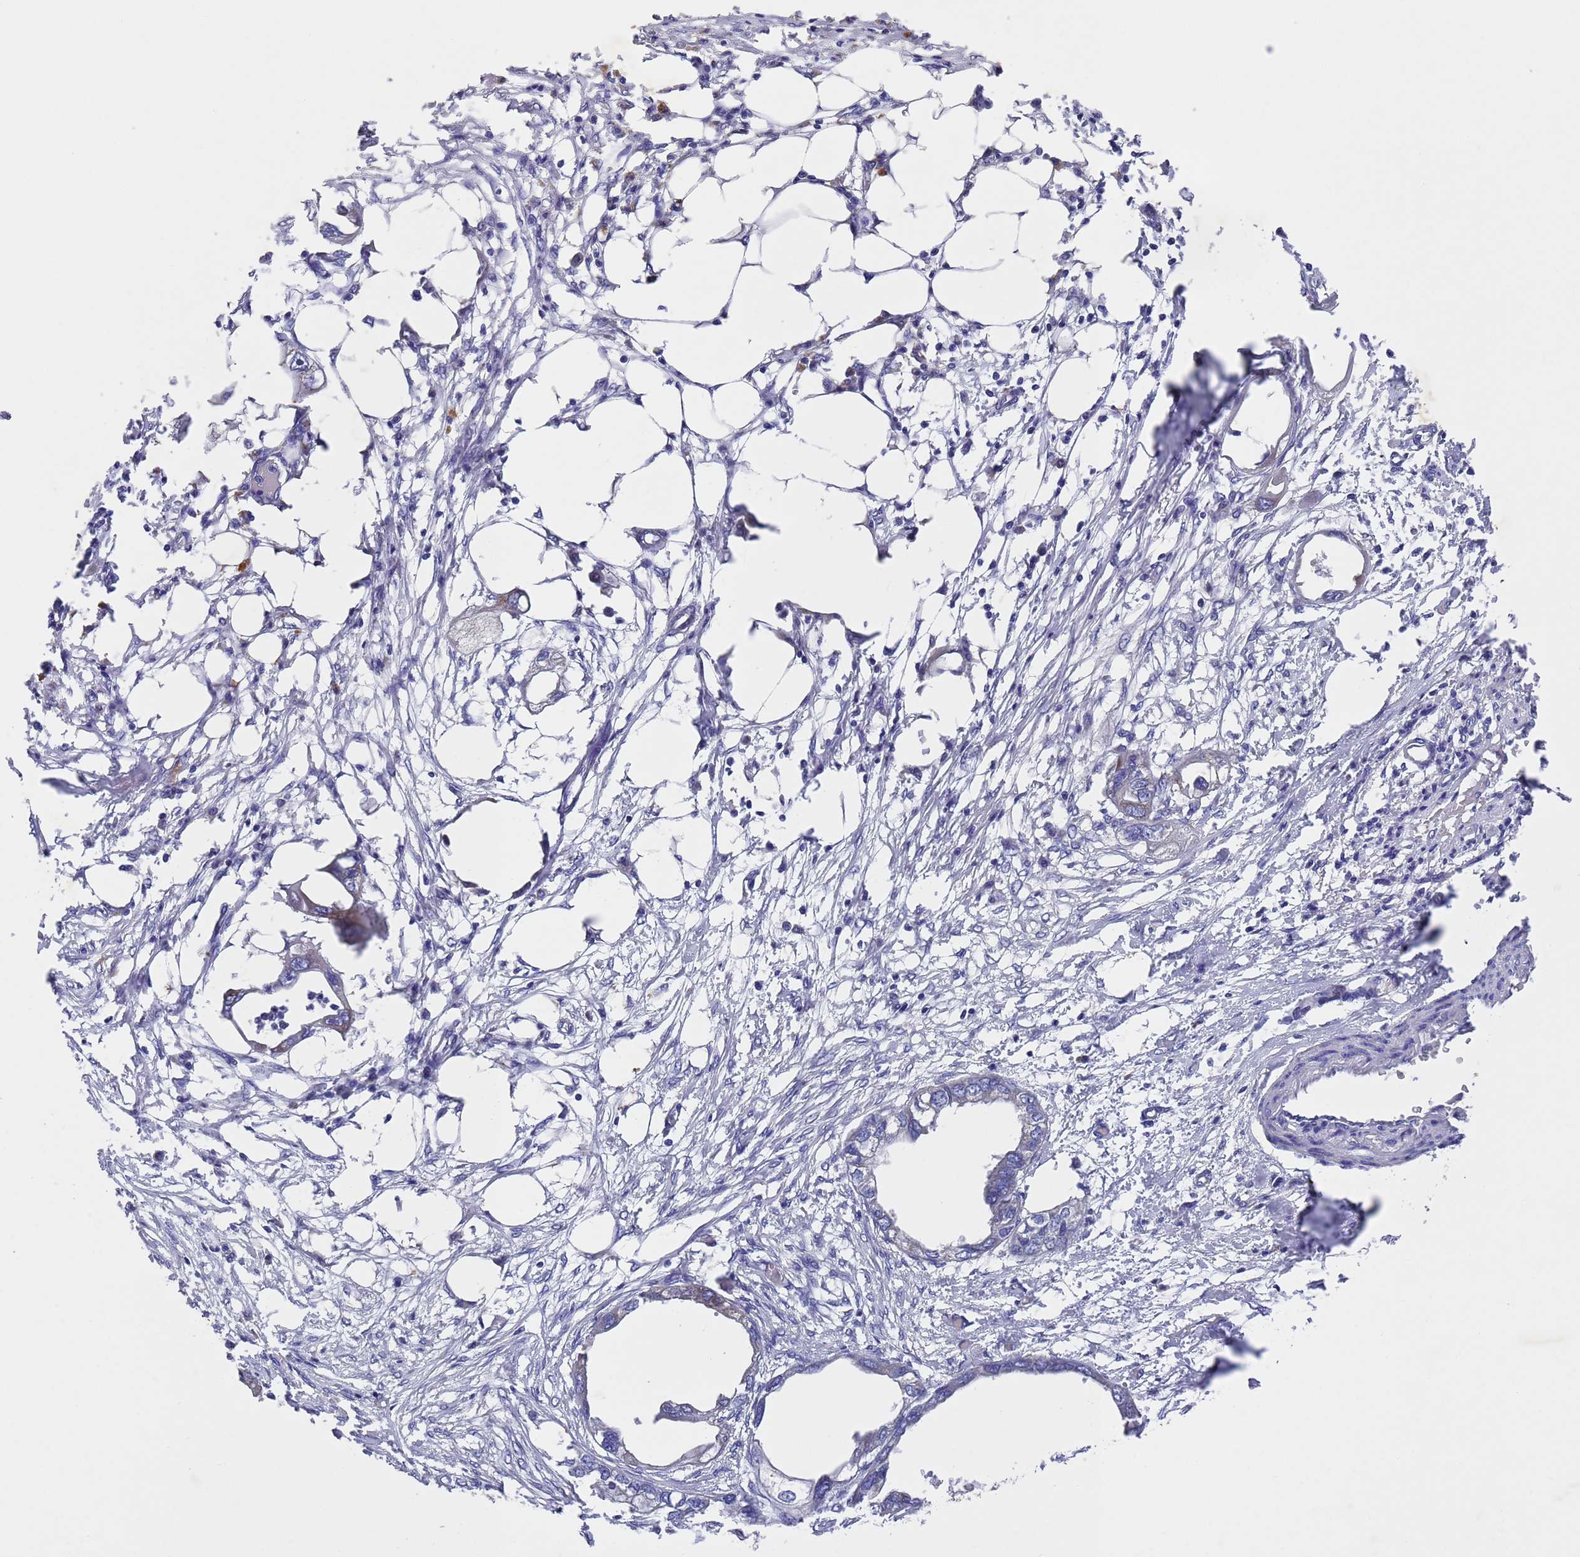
{"staining": {"intensity": "negative", "quantity": "none", "location": "none"}, "tissue": "endometrial cancer", "cell_type": "Tumor cells", "image_type": "cancer", "snomed": [{"axis": "morphology", "description": "Adenocarcinoma, NOS"}, {"axis": "morphology", "description": "Adenocarcinoma, metastatic, NOS"}, {"axis": "topography", "description": "Adipose tissue"}, {"axis": "topography", "description": "Endometrium"}], "caption": "Tumor cells show no significant protein positivity in endometrial cancer (metastatic adenocarcinoma).", "gene": "DCAF12L2", "patient": {"sex": "female", "age": 67}}